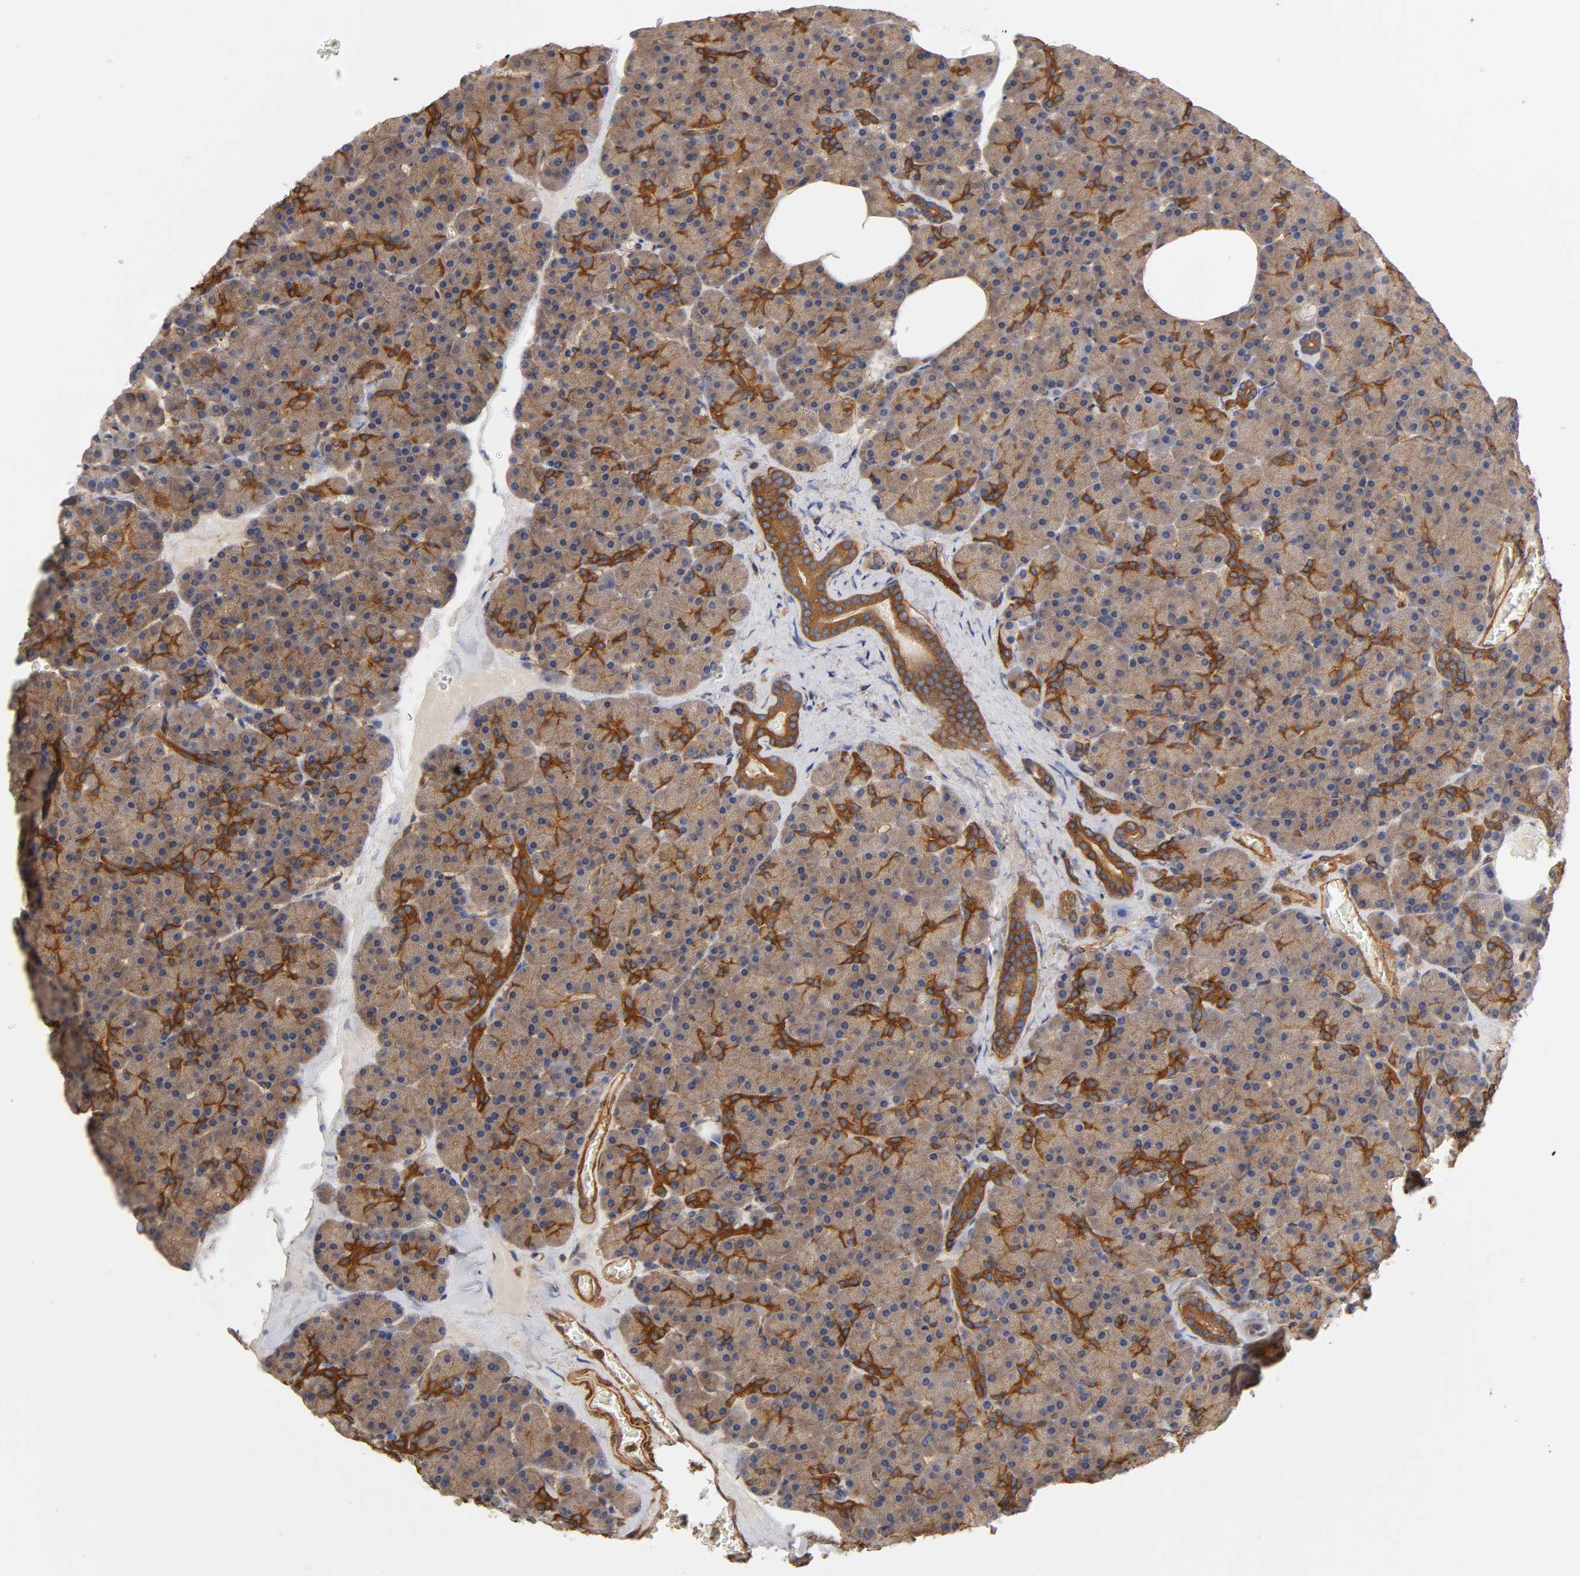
{"staining": {"intensity": "strong", "quantity": "25%-75%", "location": "cytoplasmic/membranous"}, "tissue": "pancreas", "cell_type": "Exocrine glandular cells", "image_type": "normal", "snomed": [{"axis": "morphology", "description": "Normal tissue, NOS"}, {"axis": "topography", "description": "Pancreas"}], "caption": "Strong cytoplasmic/membranous staining for a protein is seen in approximately 25%-75% of exocrine glandular cells of benign pancreas using immunohistochemistry.", "gene": "LAMTOR2", "patient": {"sex": "female", "age": 35}}